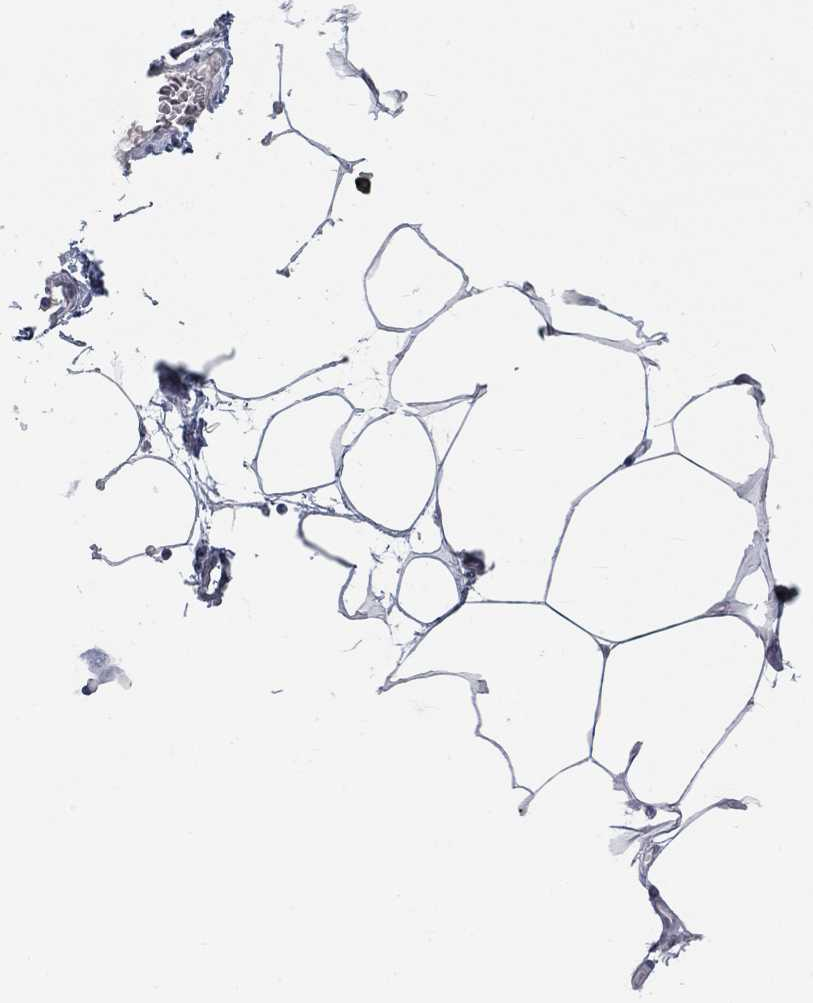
{"staining": {"intensity": "negative", "quantity": "none", "location": "none"}, "tissue": "breast", "cell_type": "Adipocytes", "image_type": "normal", "snomed": [{"axis": "morphology", "description": "Normal tissue, NOS"}, {"axis": "topography", "description": "Breast"}], "caption": "An immunohistochemistry photomicrograph of normal breast is shown. There is no staining in adipocytes of breast.", "gene": "ATP1A3", "patient": {"sex": "female", "age": 32}}